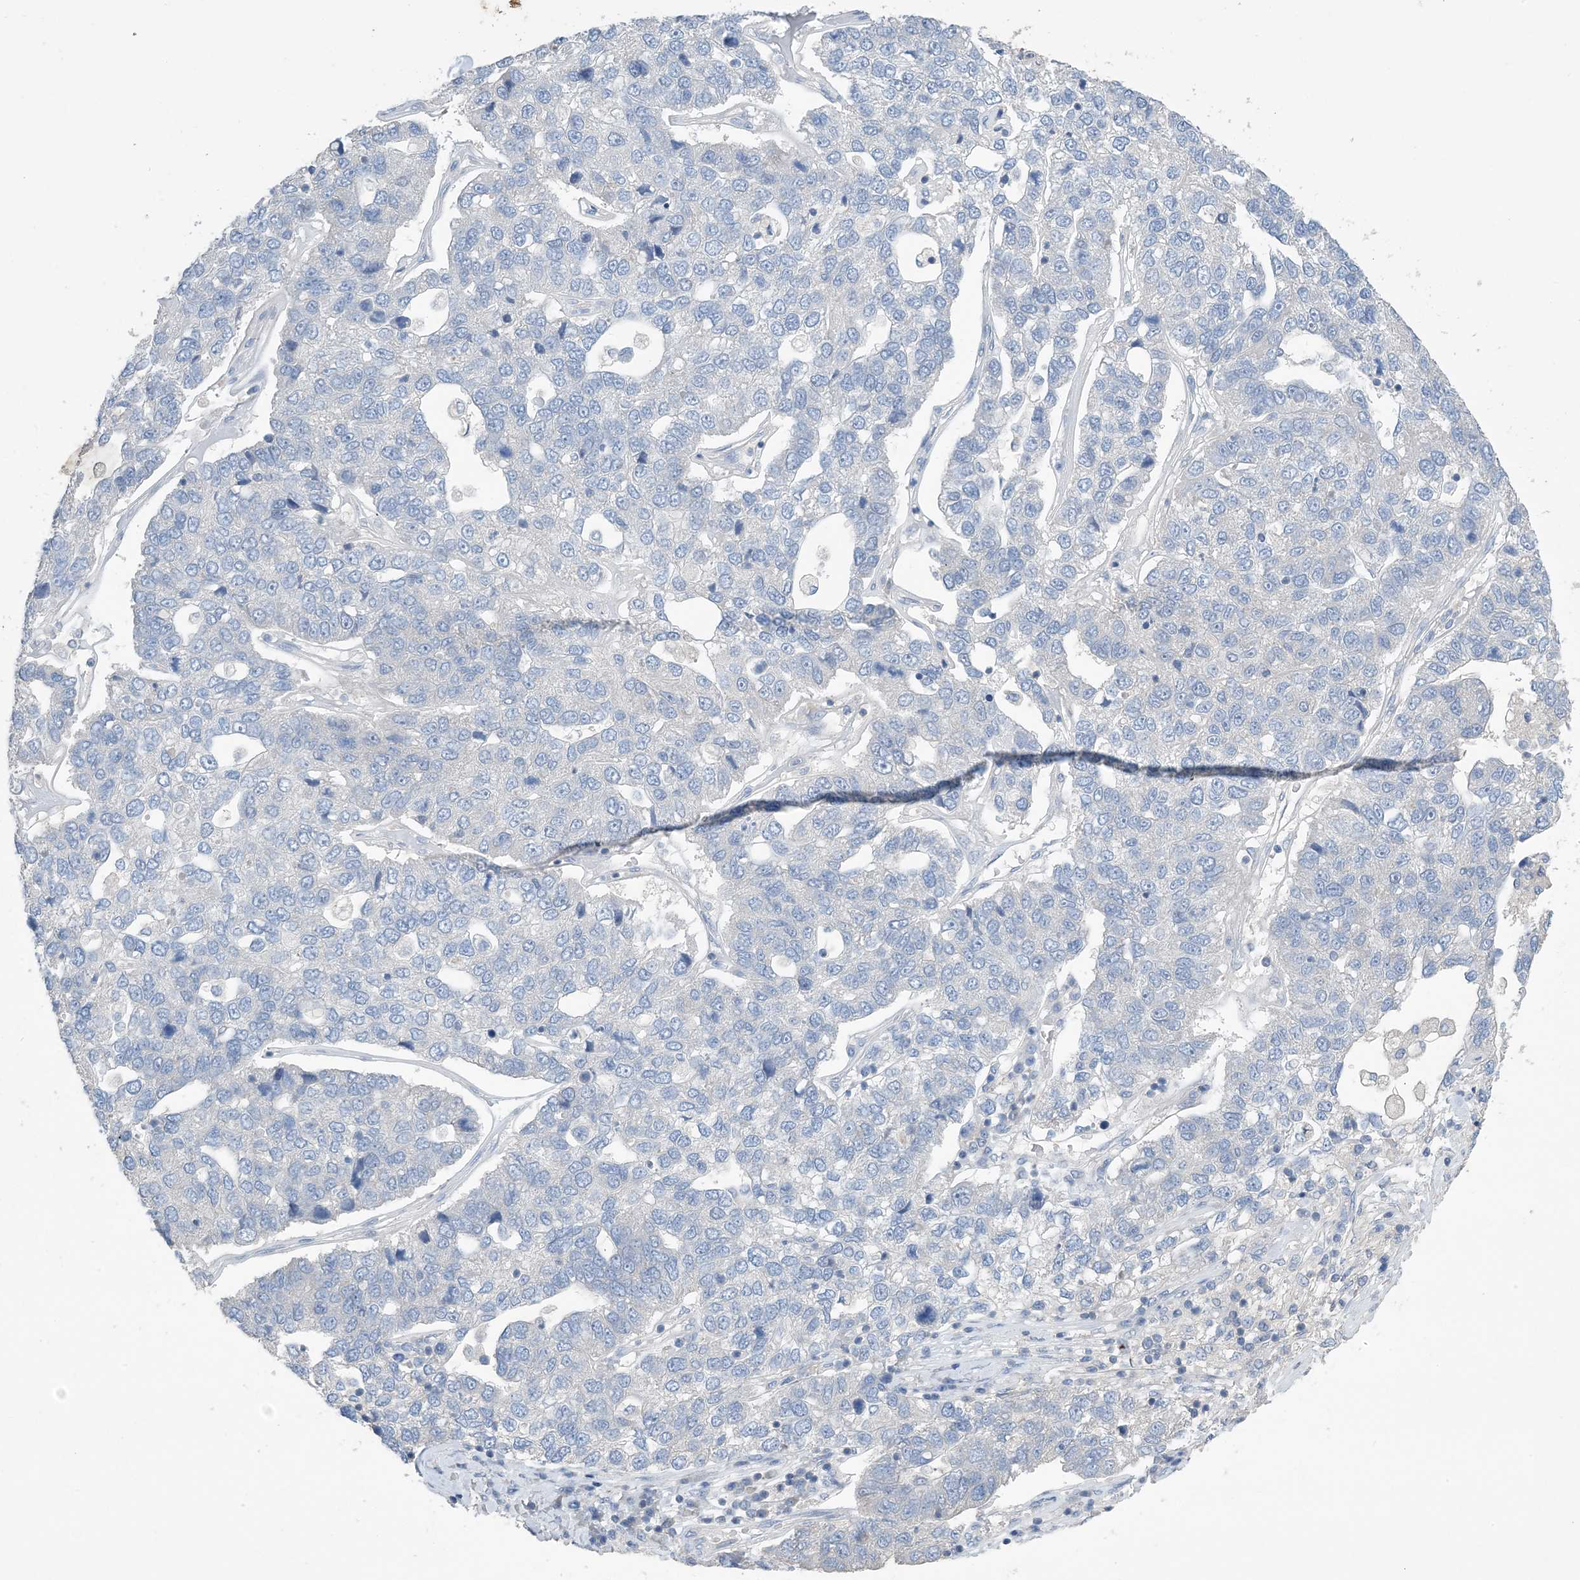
{"staining": {"intensity": "negative", "quantity": "none", "location": "none"}, "tissue": "pancreatic cancer", "cell_type": "Tumor cells", "image_type": "cancer", "snomed": [{"axis": "morphology", "description": "Adenocarcinoma, NOS"}, {"axis": "topography", "description": "Pancreas"}], "caption": "Immunohistochemical staining of pancreatic adenocarcinoma exhibits no significant expression in tumor cells.", "gene": "KPRP", "patient": {"sex": "female", "age": 61}}